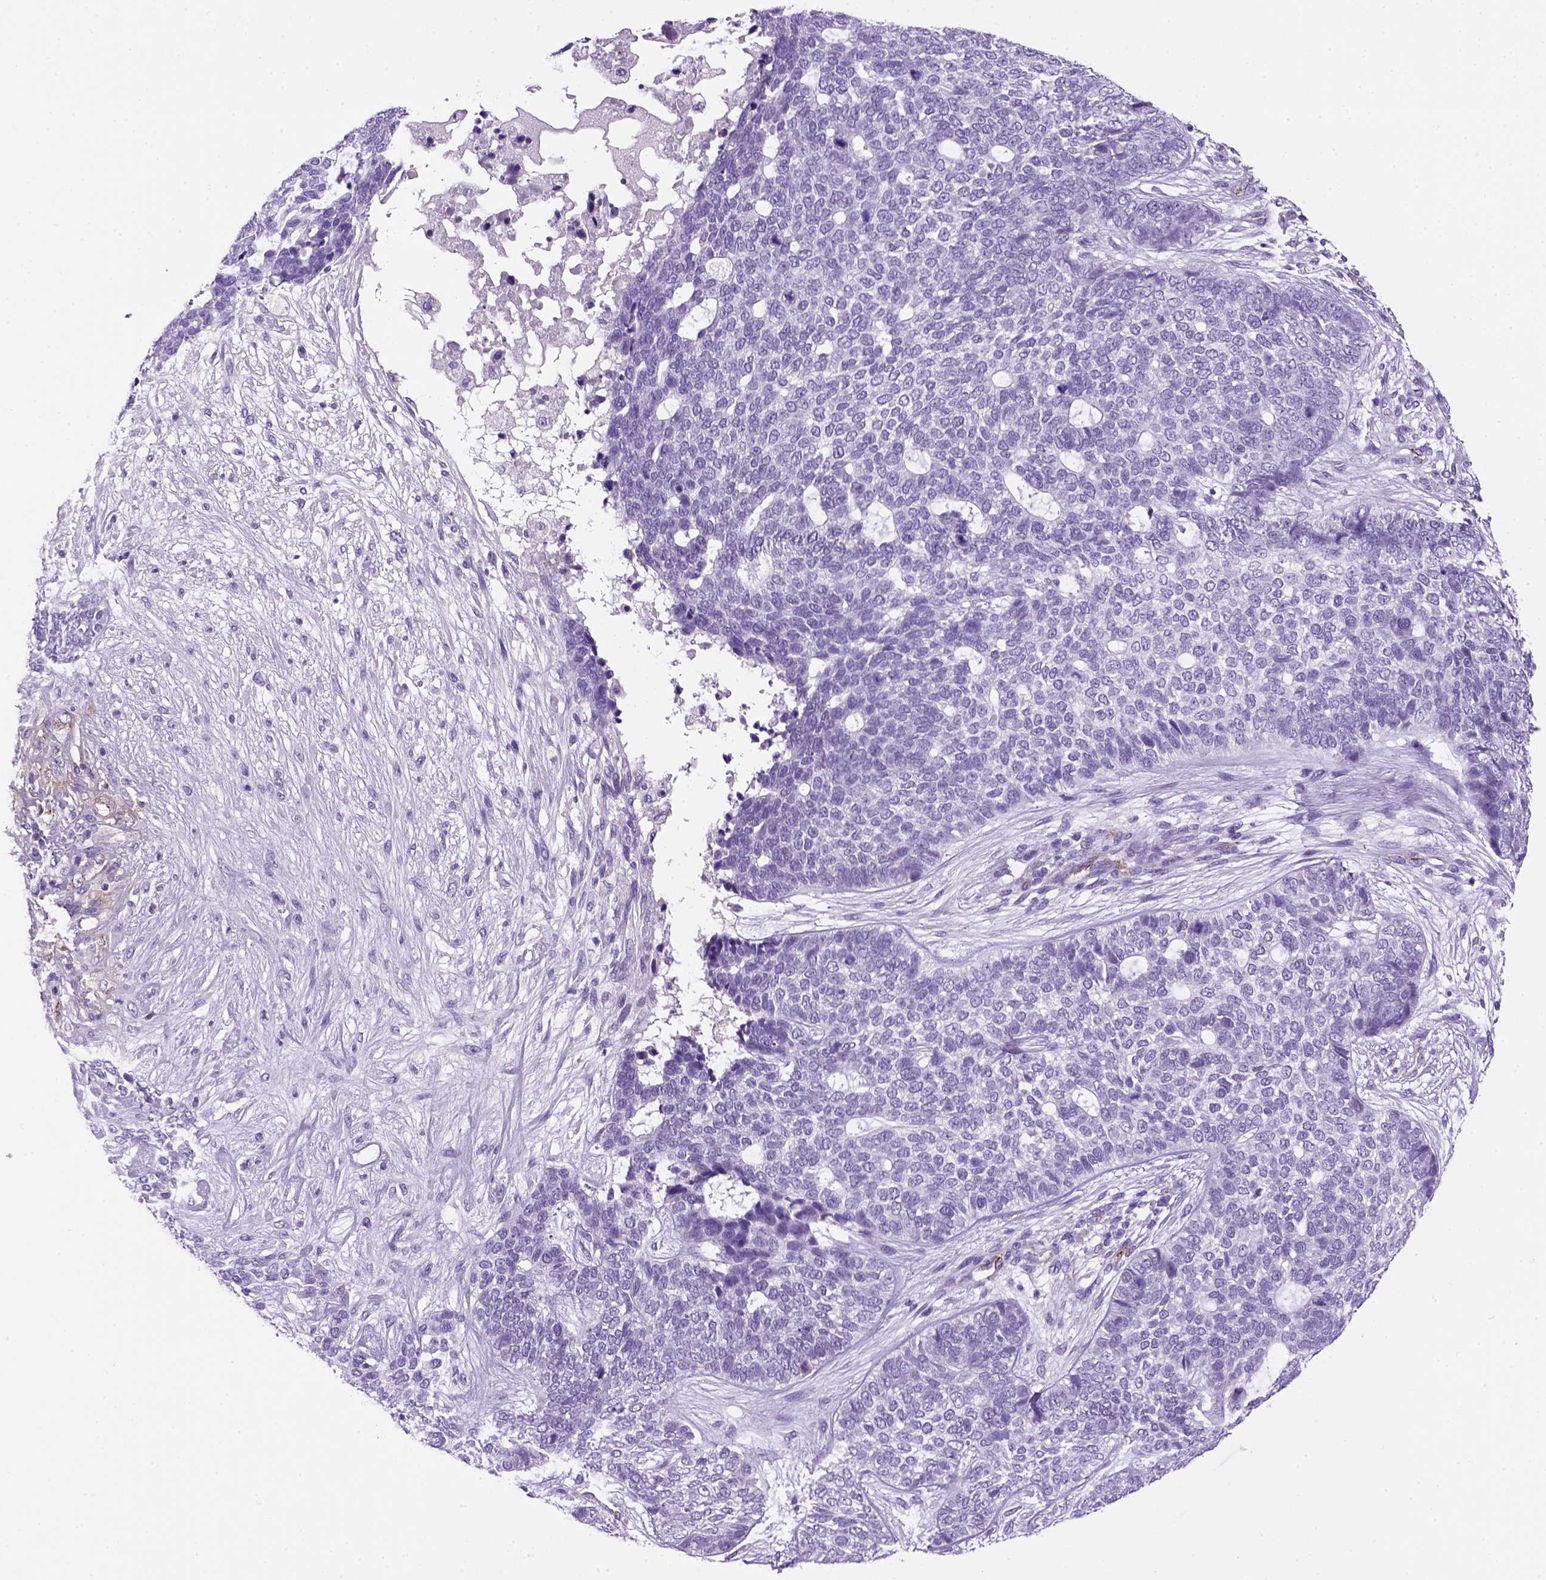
{"staining": {"intensity": "negative", "quantity": "none", "location": "none"}, "tissue": "skin cancer", "cell_type": "Tumor cells", "image_type": "cancer", "snomed": [{"axis": "morphology", "description": "Basal cell carcinoma"}, {"axis": "topography", "description": "Skin"}], "caption": "Skin cancer stained for a protein using immunohistochemistry (IHC) shows no staining tumor cells.", "gene": "VWF", "patient": {"sex": "female", "age": 69}}